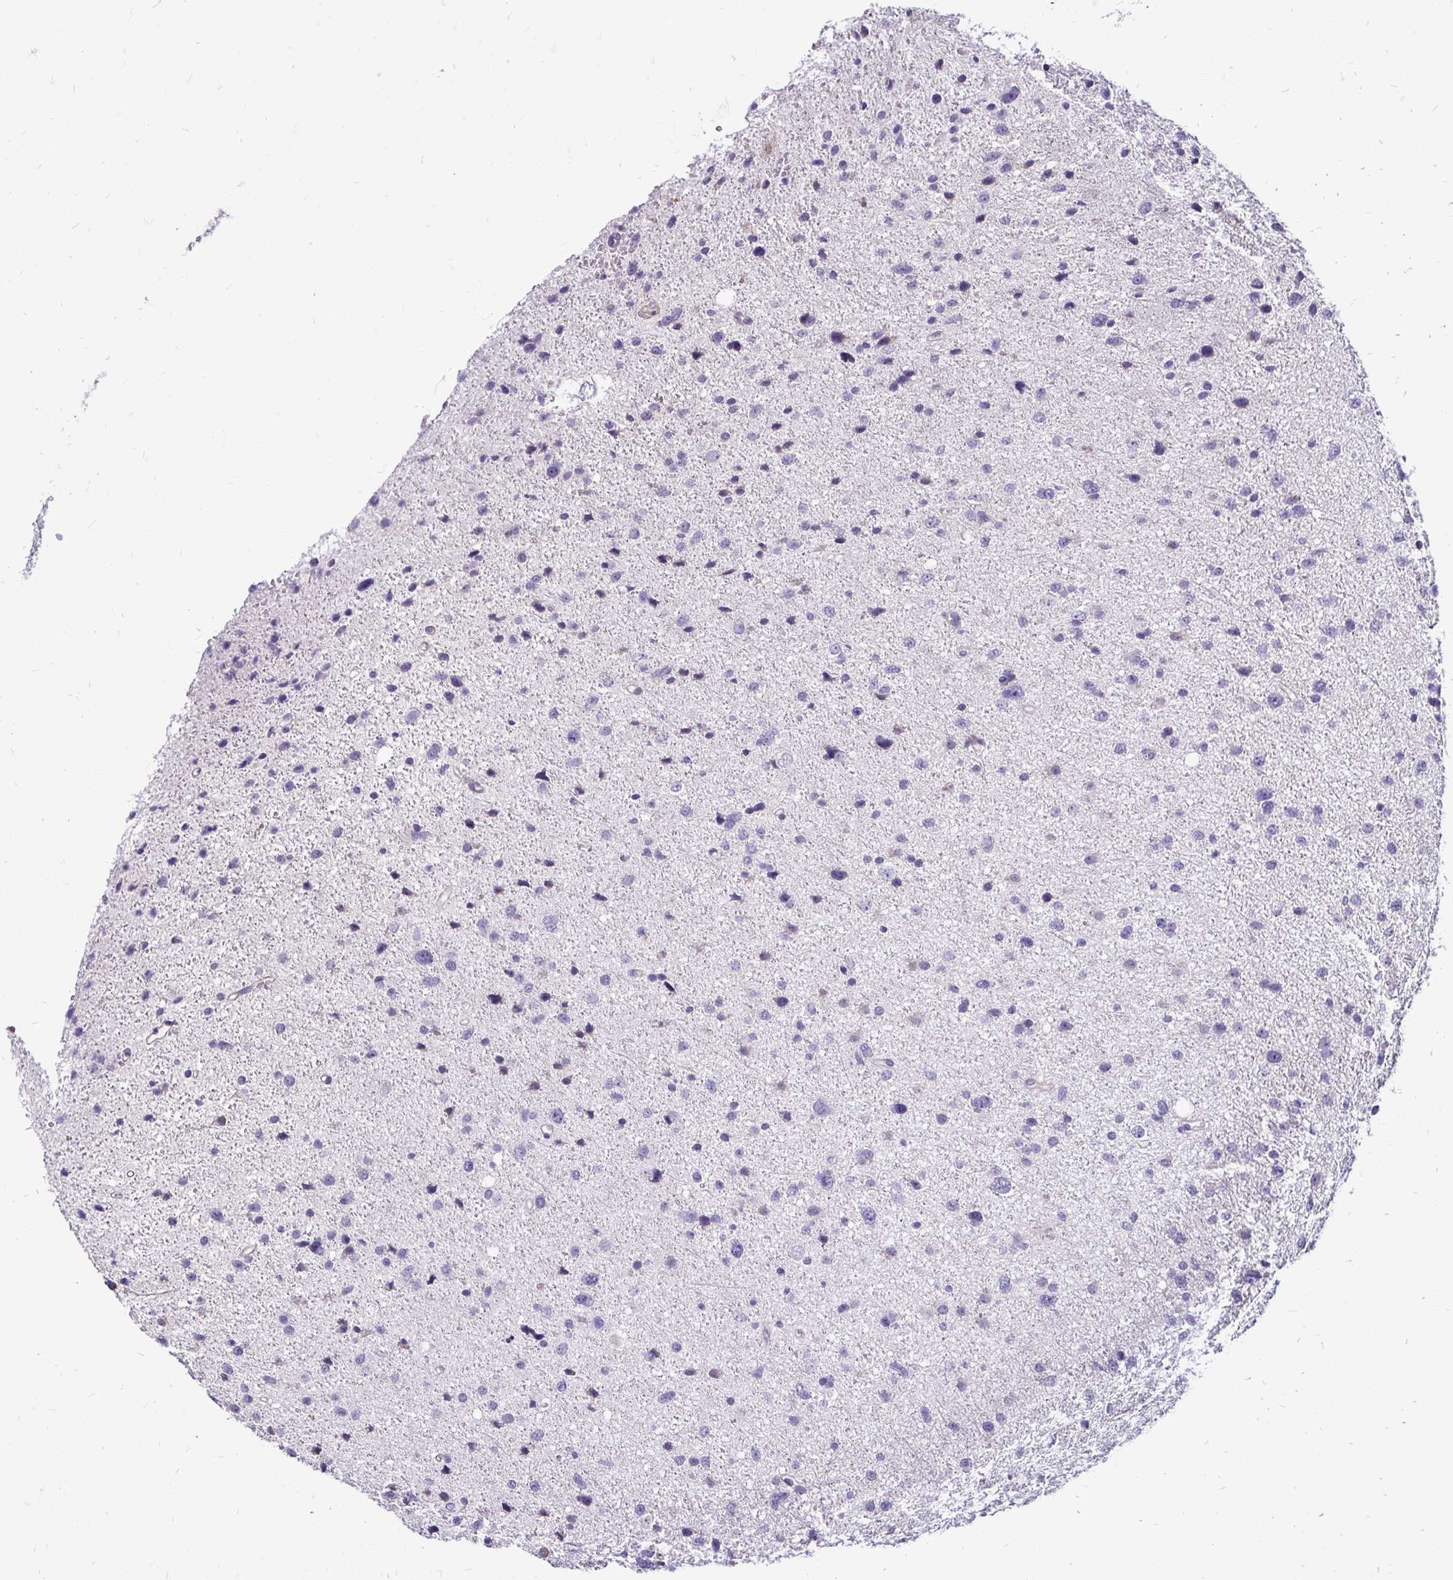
{"staining": {"intensity": "negative", "quantity": "none", "location": "none"}, "tissue": "glioma", "cell_type": "Tumor cells", "image_type": "cancer", "snomed": [{"axis": "morphology", "description": "Glioma, malignant, Low grade"}, {"axis": "topography", "description": "Brain"}], "caption": "Low-grade glioma (malignant) was stained to show a protein in brown. There is no significant positivity in tumor cells.", "gene": "ZFP1", "patient": {"sex": "female", "age": 55}}